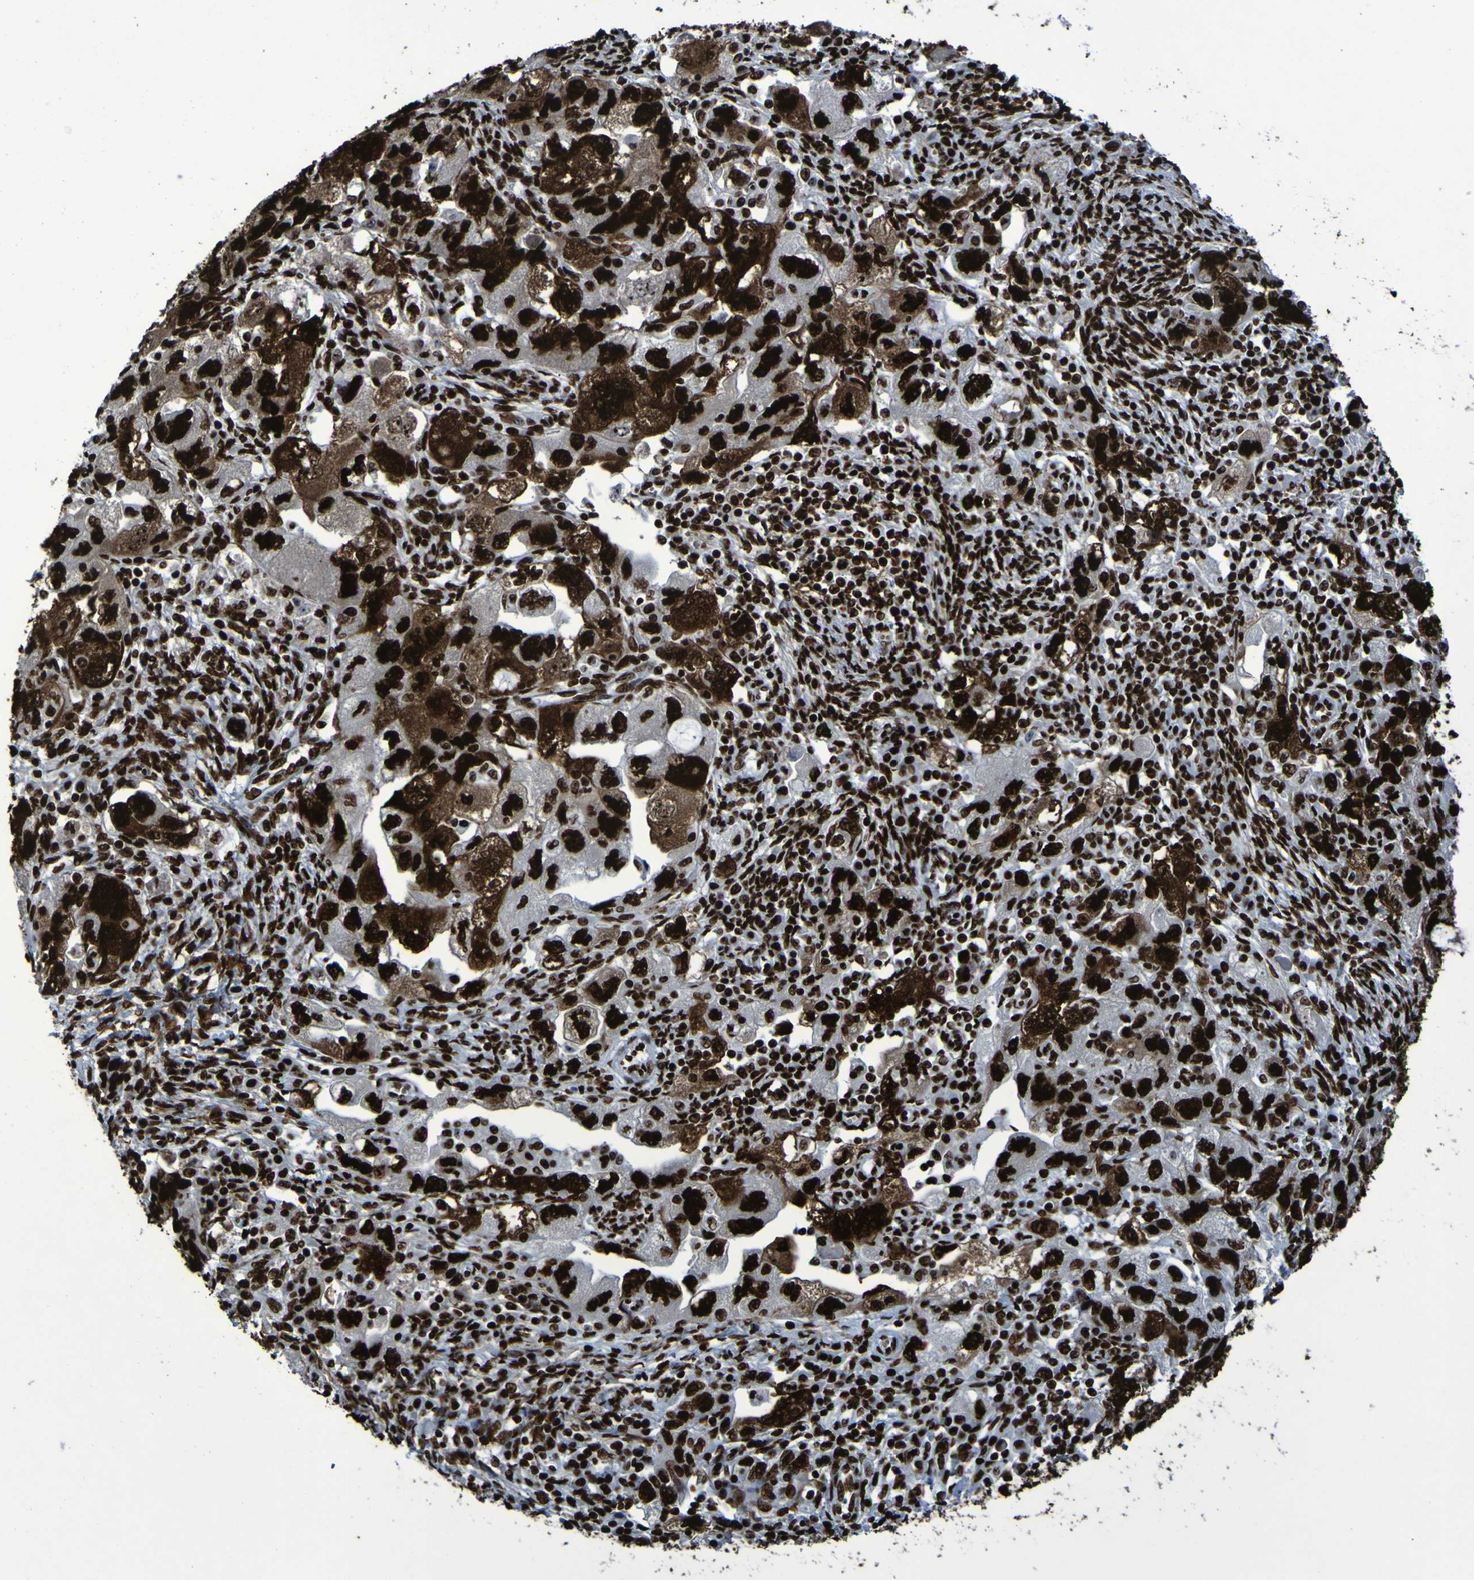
{"staining": {"intensity": "strong", "quantity": ">75%", "location": "cytoplasmic/membranous,nuclear"}, "tissue": "ovarian cancer", "cell_type": "Tumor cells", "image_type": "cancer", "snomed": [{"axis": "morphology", "description": "Carcinoma, NOS"}, {"axis": "morphology", "description": "Cystadenocarcinoma, serous, NOS"}, {"axis": "topography", "description": "Ovary"}], "caption": "An IHC micrograph of tumor tissue is shown. Protein staining in brown labels strong cytoplasmic/membranous and nuclear positivity in serous cystadenocarcinoma (ovarian) within tumor cells. Nuclei are stained in blue.", "gene": "NPM1", "patient": {"sex": "female", "age": 69}}